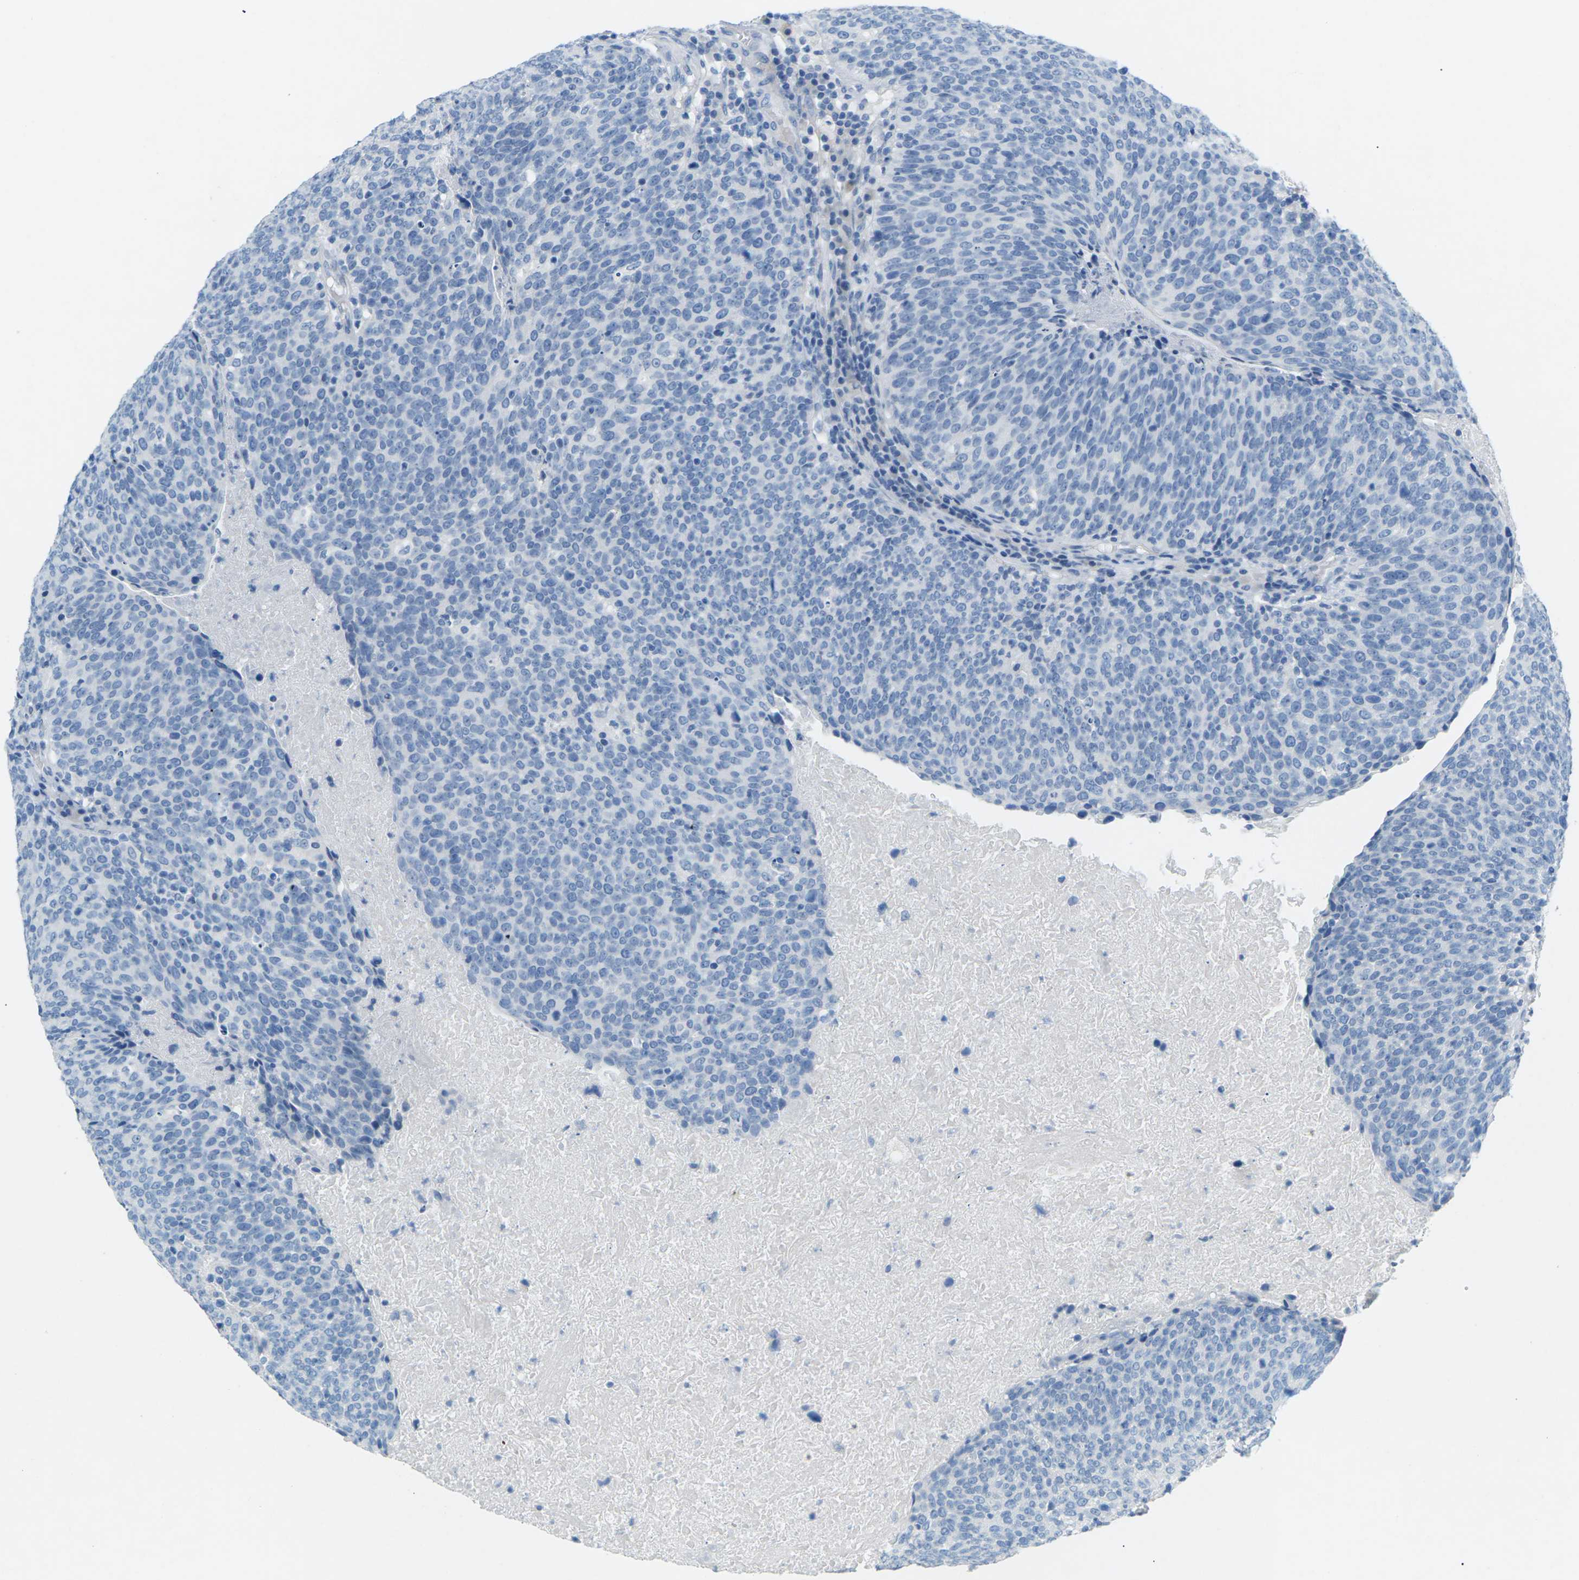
{"staining": {"intensity": "negative", "quantity": "none", "location": "none"}, "tissue": "head and neck cancer", "cell_type": "Tumor cells", "image_type": "cancer", "snomed": [{"axis": "morphology", "description": "Squamous cell carcinoma, NOS"}, {"axis": "morphology", "description": "Squamous cell carcinoma, metastatic, NOS"}, {"axis": "topography", "description": "Lymph node"}, {"axis": "topography", "description": "Head-Neck"}], "caption": "IHC photomicrograph of neoplastic tissue: head and neck cancer (squamous cell carcinoma) stained with DAB shows no significant protein positivity in tumor cells.", "gene": "CDH16", "patient": {"sex": "male", "age": 62}}